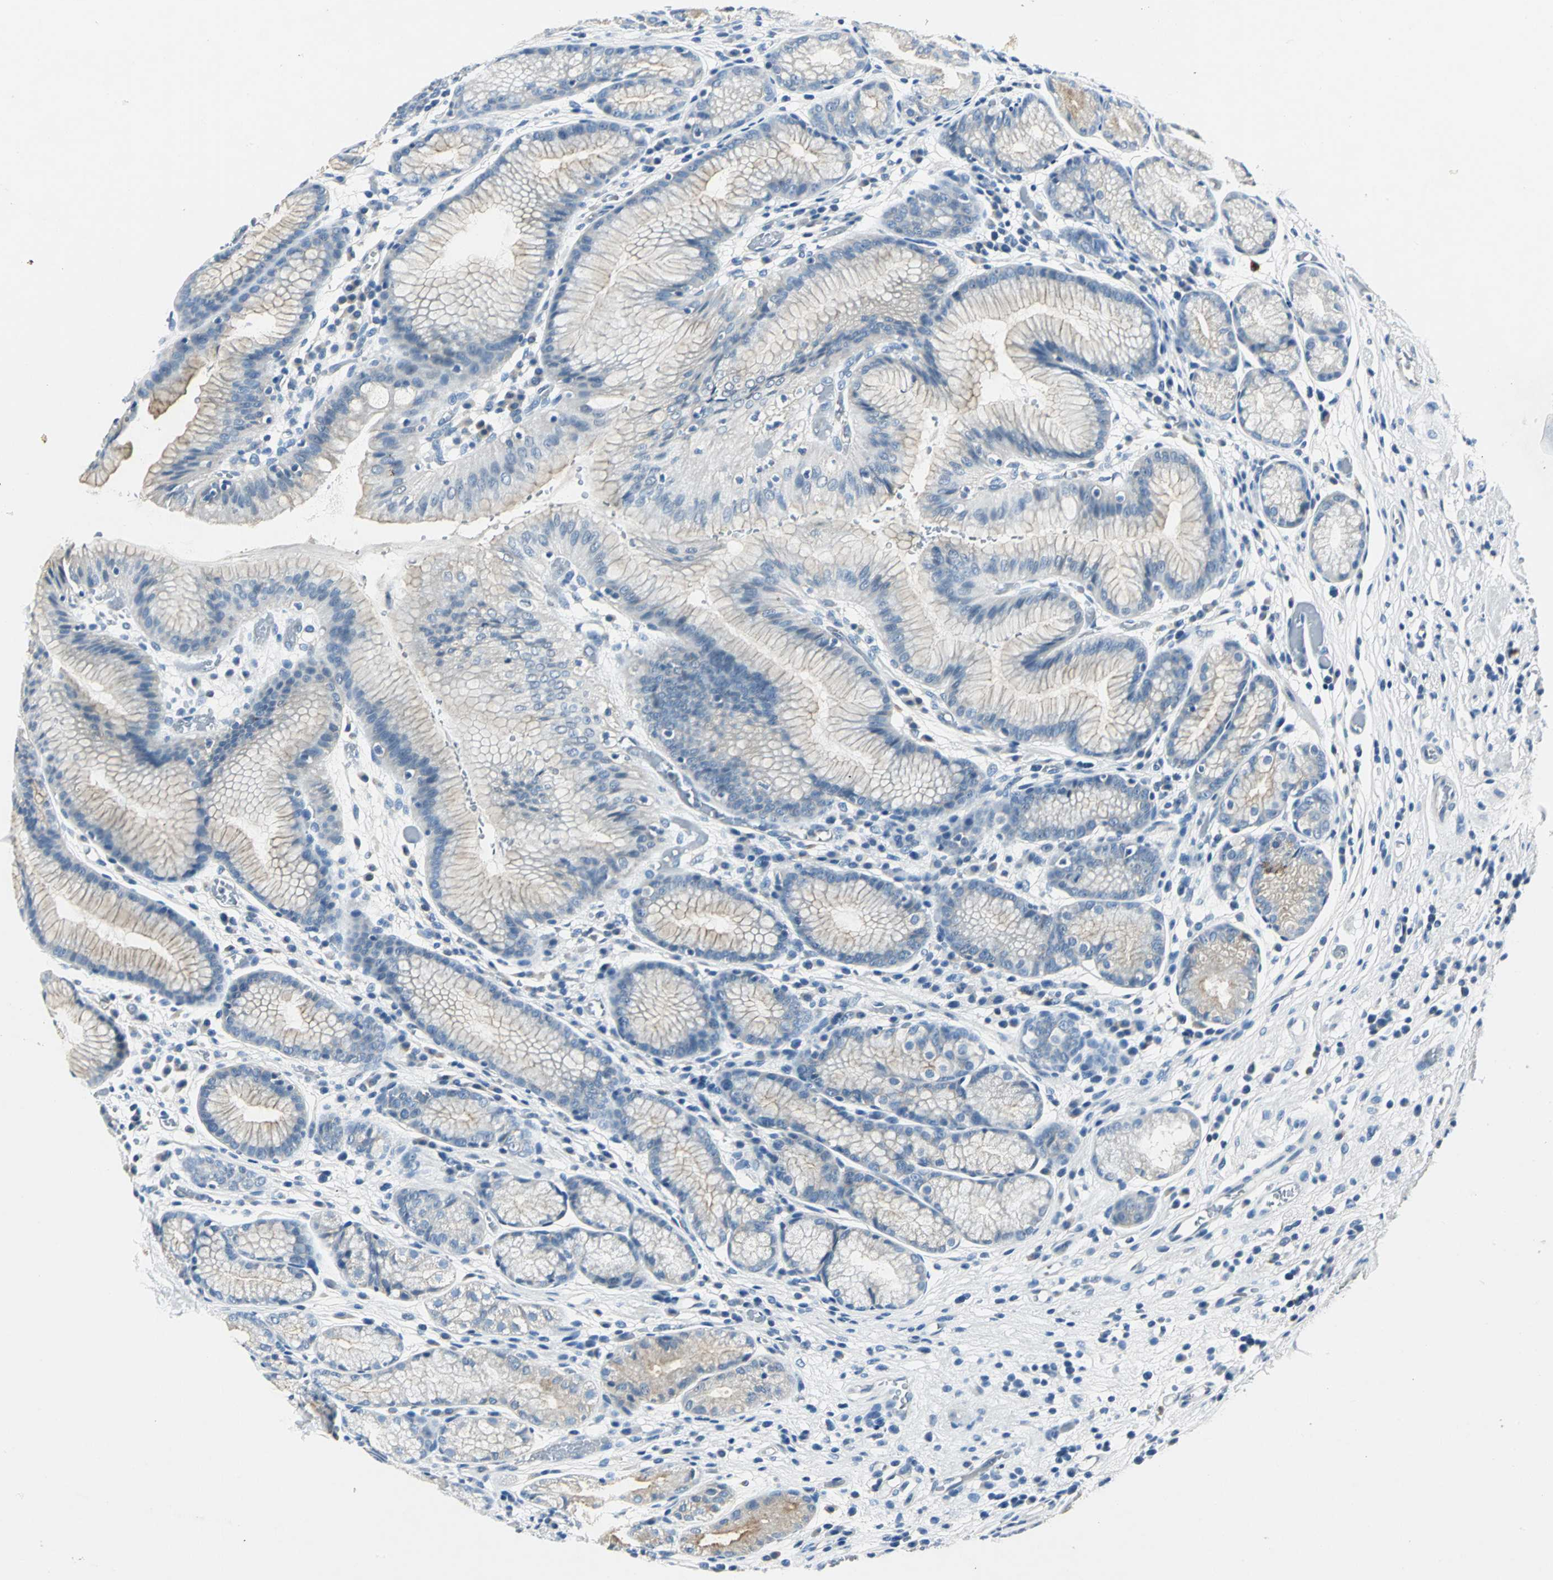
{"staining": {"intensity": "moderate", "quantity": "<25%", "location": "cytoplasmic/membranous"}, "tissue": "stomach", "cell_type": "Glandular cells", "image_type": "normal", "snomed": [{"axis": "morphology", "description": "Normal tissue, NOS"}, {"axis": "morphology", "description": "Inflammation, NOS"}, {"axis": "topography", "description": "Stomach, lower"}], "caption": "Immunohistochemical staining of unremarkable stomach reveals low levels of moderate cytoplasmic/membranous staining in approximately <25% of glandular cells.", "gene": "RIPOR1", "patient": {"sex": "male", "age": 59}}